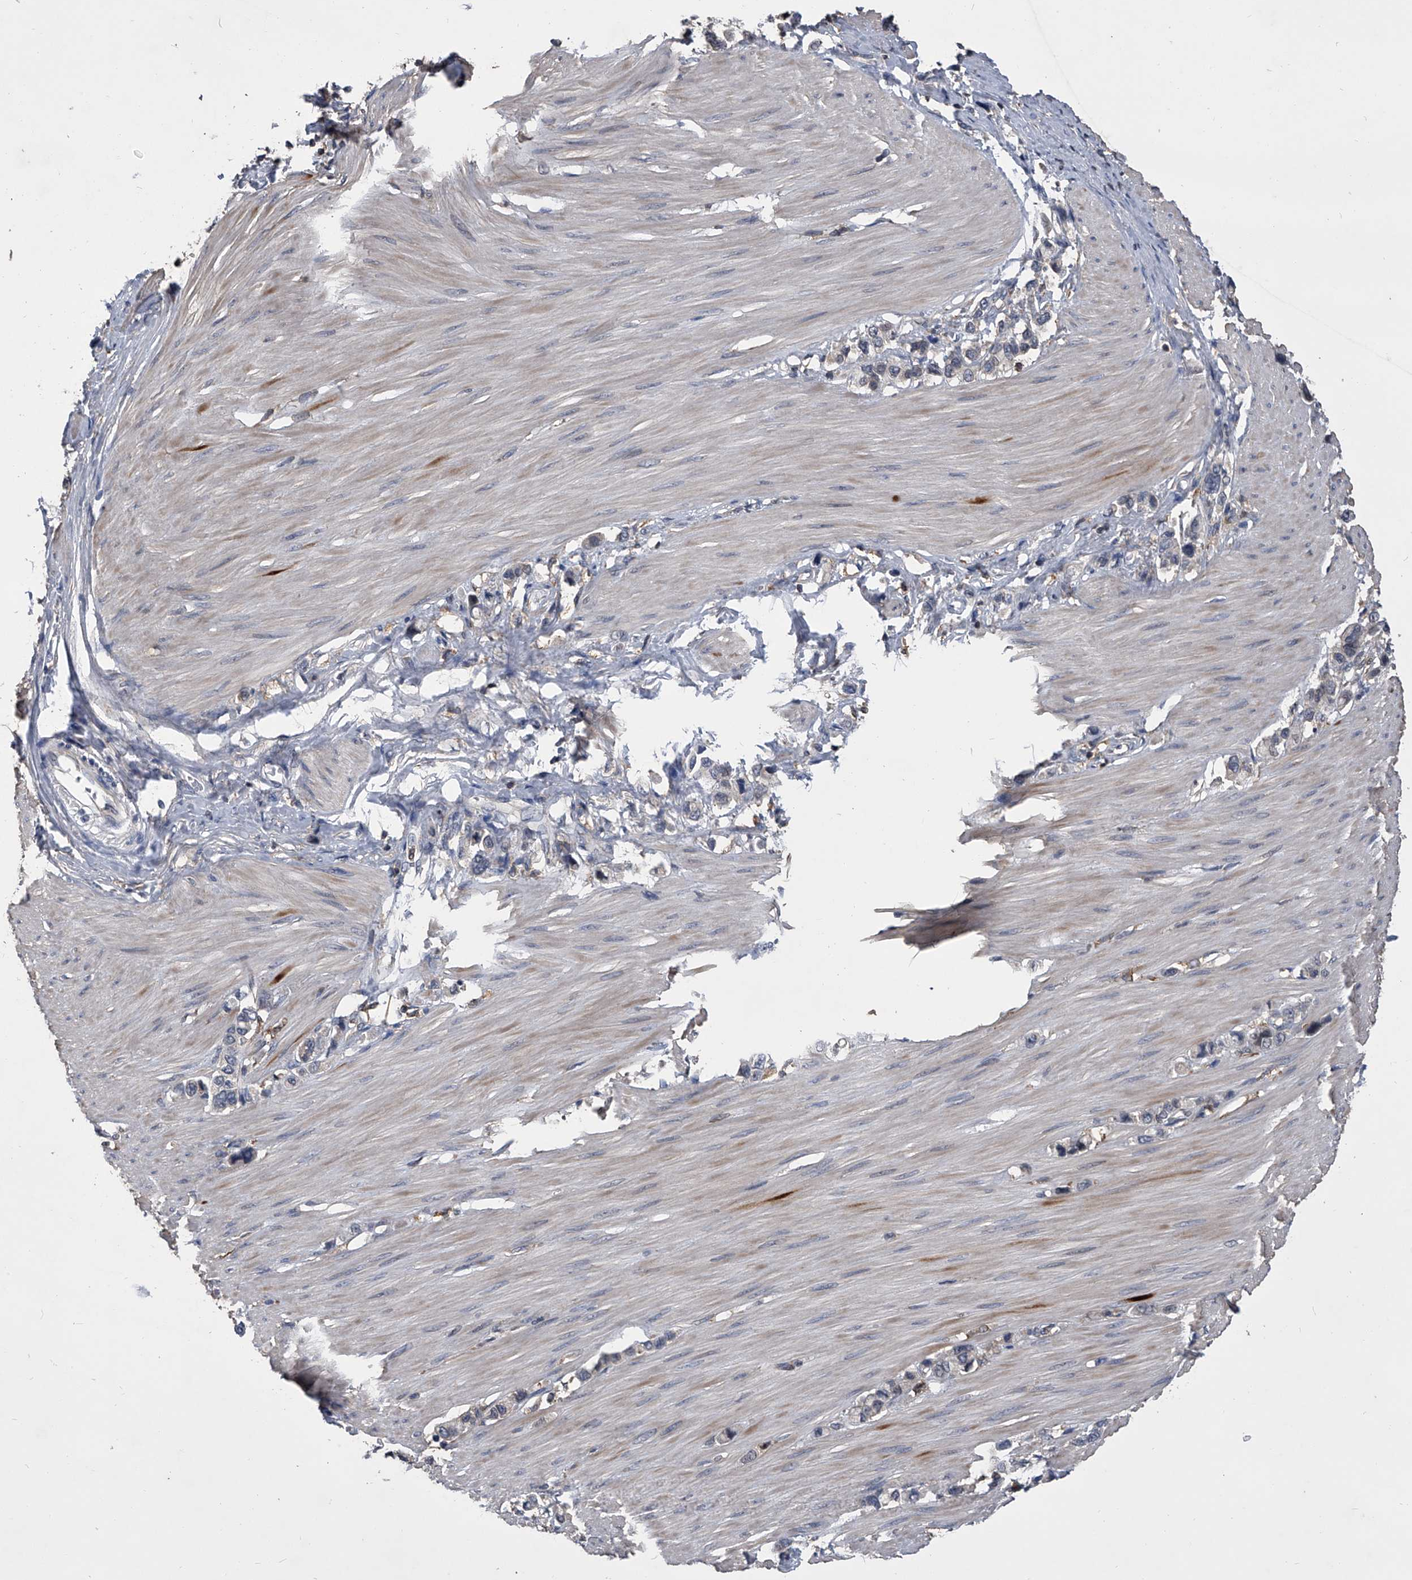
{"staining": {"intensity": "negative", "quantity": "none", "location": "none"}, "tissue": "stomach cancer", "cell_type": "Tumor cells", "image_type": "cancer", "snomed": [{"axis": "morphology", "description": "Adenocarcinoma, NOS"}, {"axis": "topography", "description": "Stomach"}], "caption": "IHC micrograph of neoplastic tissue: human stomach cancer stained with DAB reveals no significant protein staining in tumor cells.", "gene": "MAP4K3", "patient": {"sex": "female", "age": 65}}